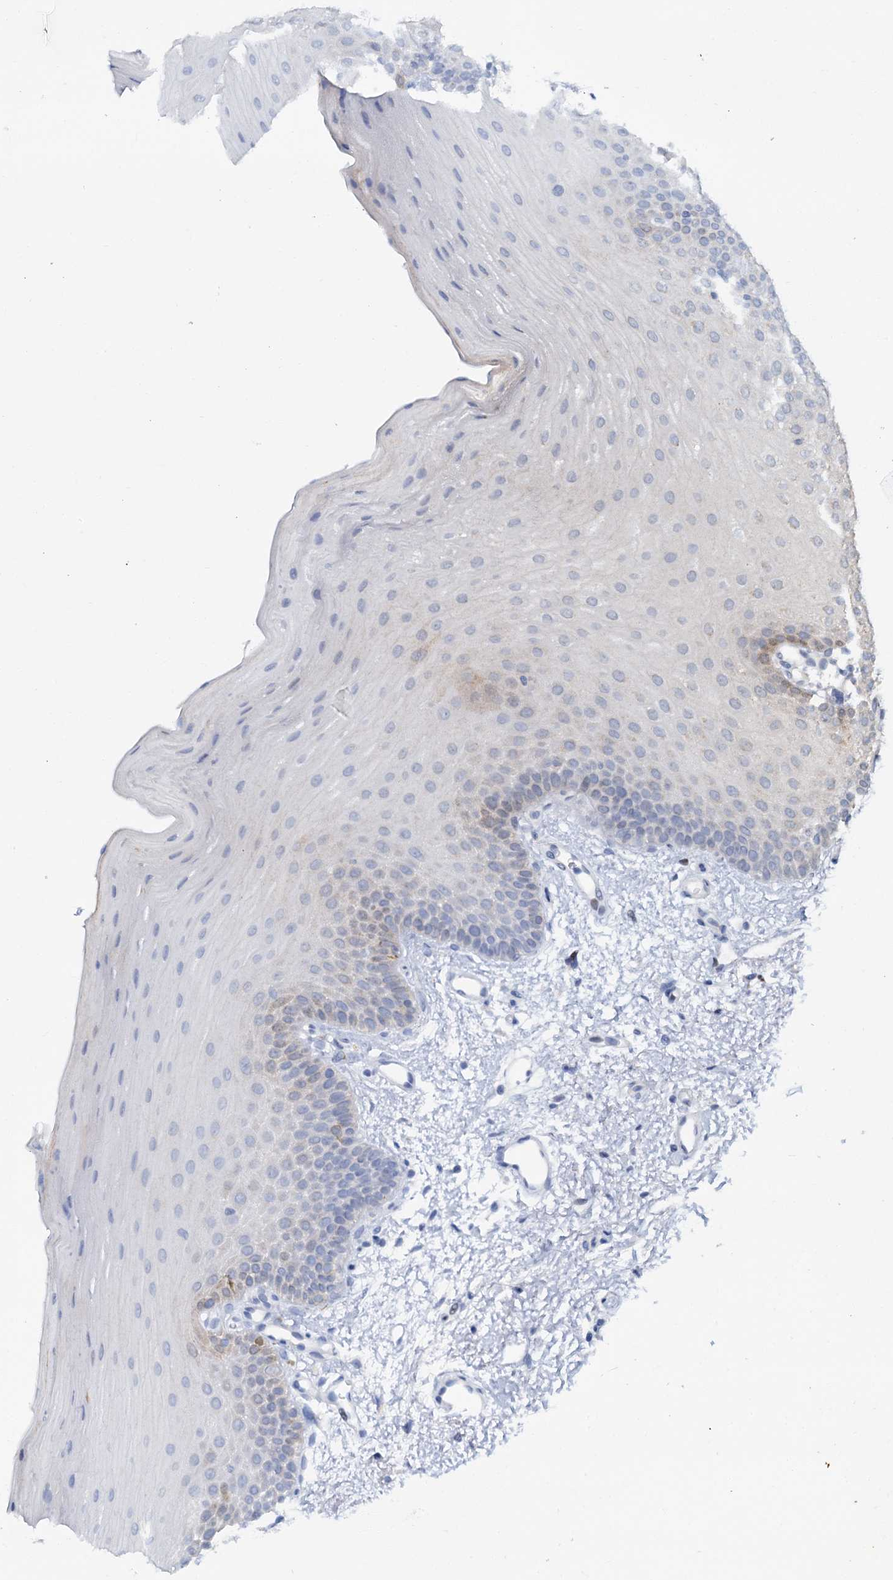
{"staining": {"intensity": "negative", "quantity": "none", "location": "none"}, "tissue": "oral mucosa", "cell_type": "Squamous epithelial cells", "image_type": "normal", "snomed": [{"axis": "morphology", "description": "Normal tissue, NOS"}, {"axis": "topography", "description": "Oral tissue"}], "caption": "Immunohistochemistry image of benign oral mucosa: oral mucosa stained with DAB shows no significant protein expression in squamous epithelial cells.", "gene": "C2CD3", "patient": {"sex": "male", "age": 68}}